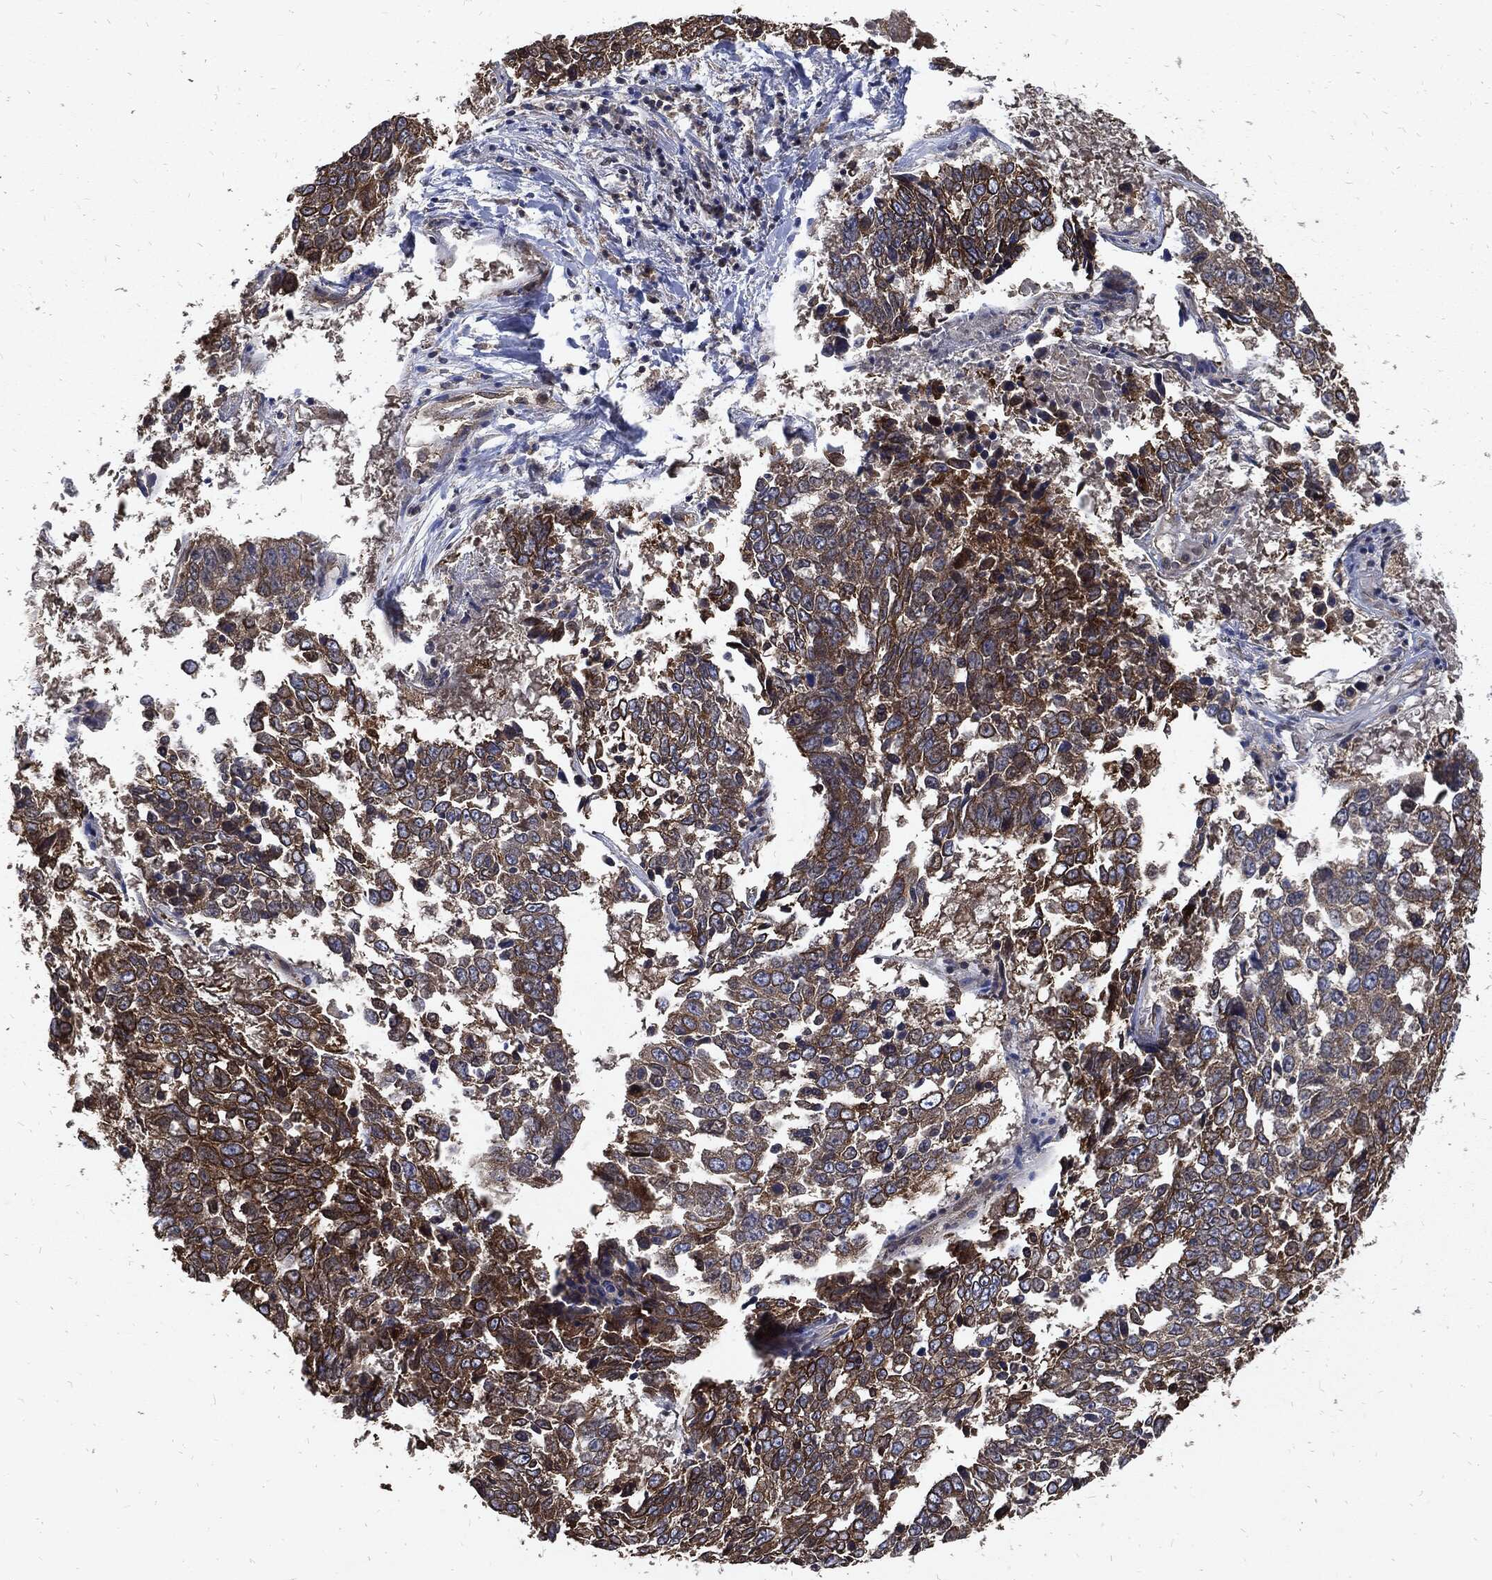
{"staining": {"intensity": "strong", "quantity": "25%-75%", "location": "cytoplasmic/membranous"}, "tissue": "lung cancer", "cell_type": "Tumor cells", "image_type": "cancer", "snomed": [{"axis": "morphology", "description": "Squamous cell carcinoma, NOS"}, {"axis": "topography", "description": "Lung"}], "caption": "Lung squamous cell carcinoma tissue exhibits strong cytoplasmic/membranous staining in about 25%-75% of tumor cells", "gene": "DCTN1", "patient": {"sex": "male", "age": 82}}